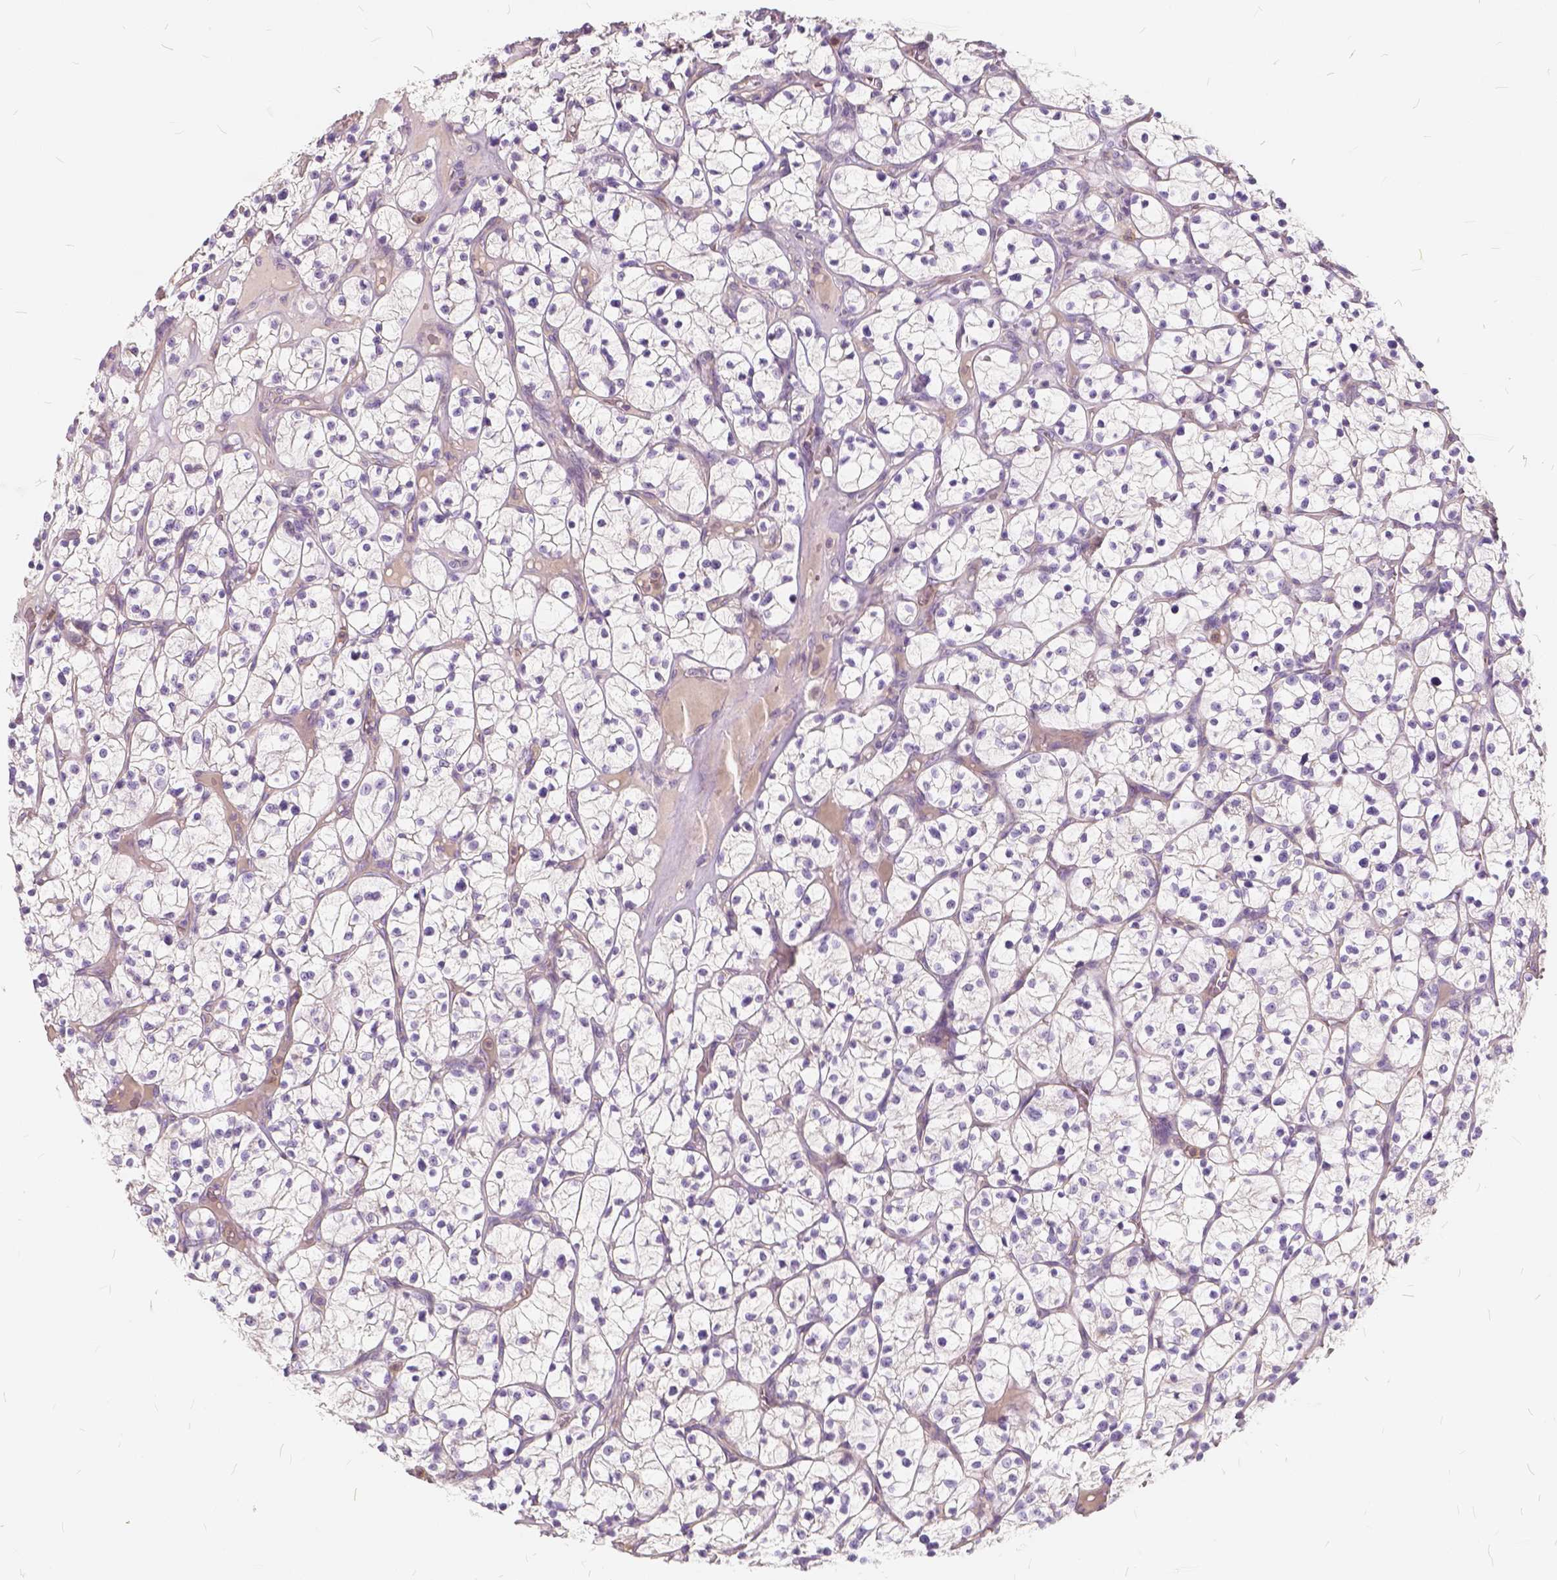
{"staining": {"intensity": "negative", "quantity": "none", "location": "none"}, "tissue": "renal cancer", "cell_type": "Tumor cells", "image_type": "cancer", "snomed": [{"axis": "morphology", "description": "Adenocarcinoma, NOS"}, {"axis": "topography", "description": "Kidney"}], "caption": "Adenocarcinoma (renal) was stained to show a protein in brown. There is no significant expression in tumor cells. Brightfield microscopy of IHC stained with DAB (3,3'-diaminobenzidine) (brown) and hematoxylin (blue), captured at high magnification.", "gene": "KIAA0513", "patient": {"sex": "female", "age": 64}}